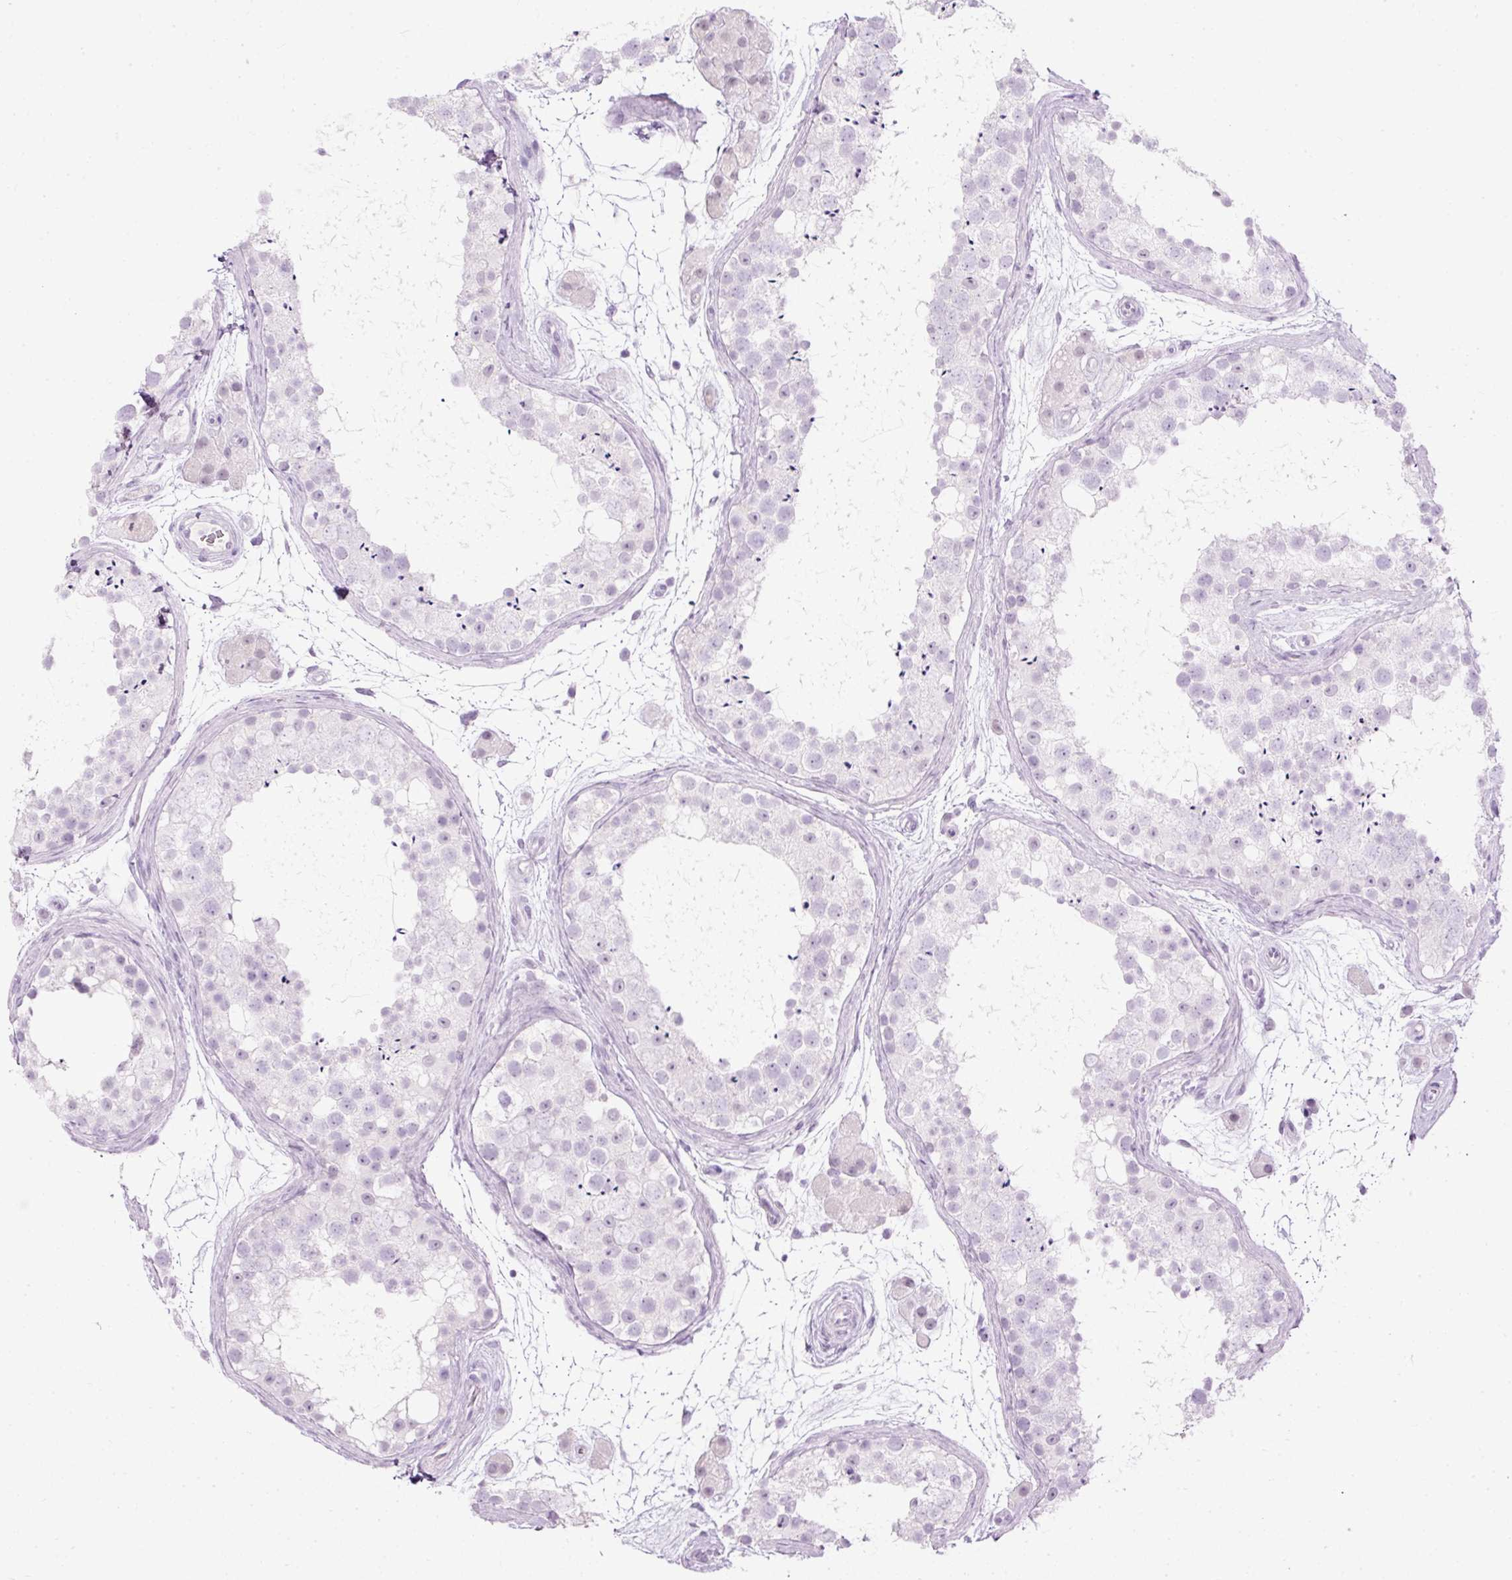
{"staining": {"intensity": "negative", "quantity": "none", "location": "none"}, "tissue": "testis", "cell_type": "Cells in seminiferous ducts", "image_type": "normal", "snomed": [{"axis": "morphology", "description": "Normal tissue, NOS"}, {"axis": "topography", "description": "Testis"}], "caption": "IHC micrograph of unremarkable testis stained for a protein (brown), which reveals no expression in cells in seminiferous ducts. The staining was performed using DAB to visualize the protein expression in brown, while the nuclei were stained in blue with hematoxylin (Magnification: 20x).", "gene": "PDE6B", "patient": {"sex": "male", "age": 41}}